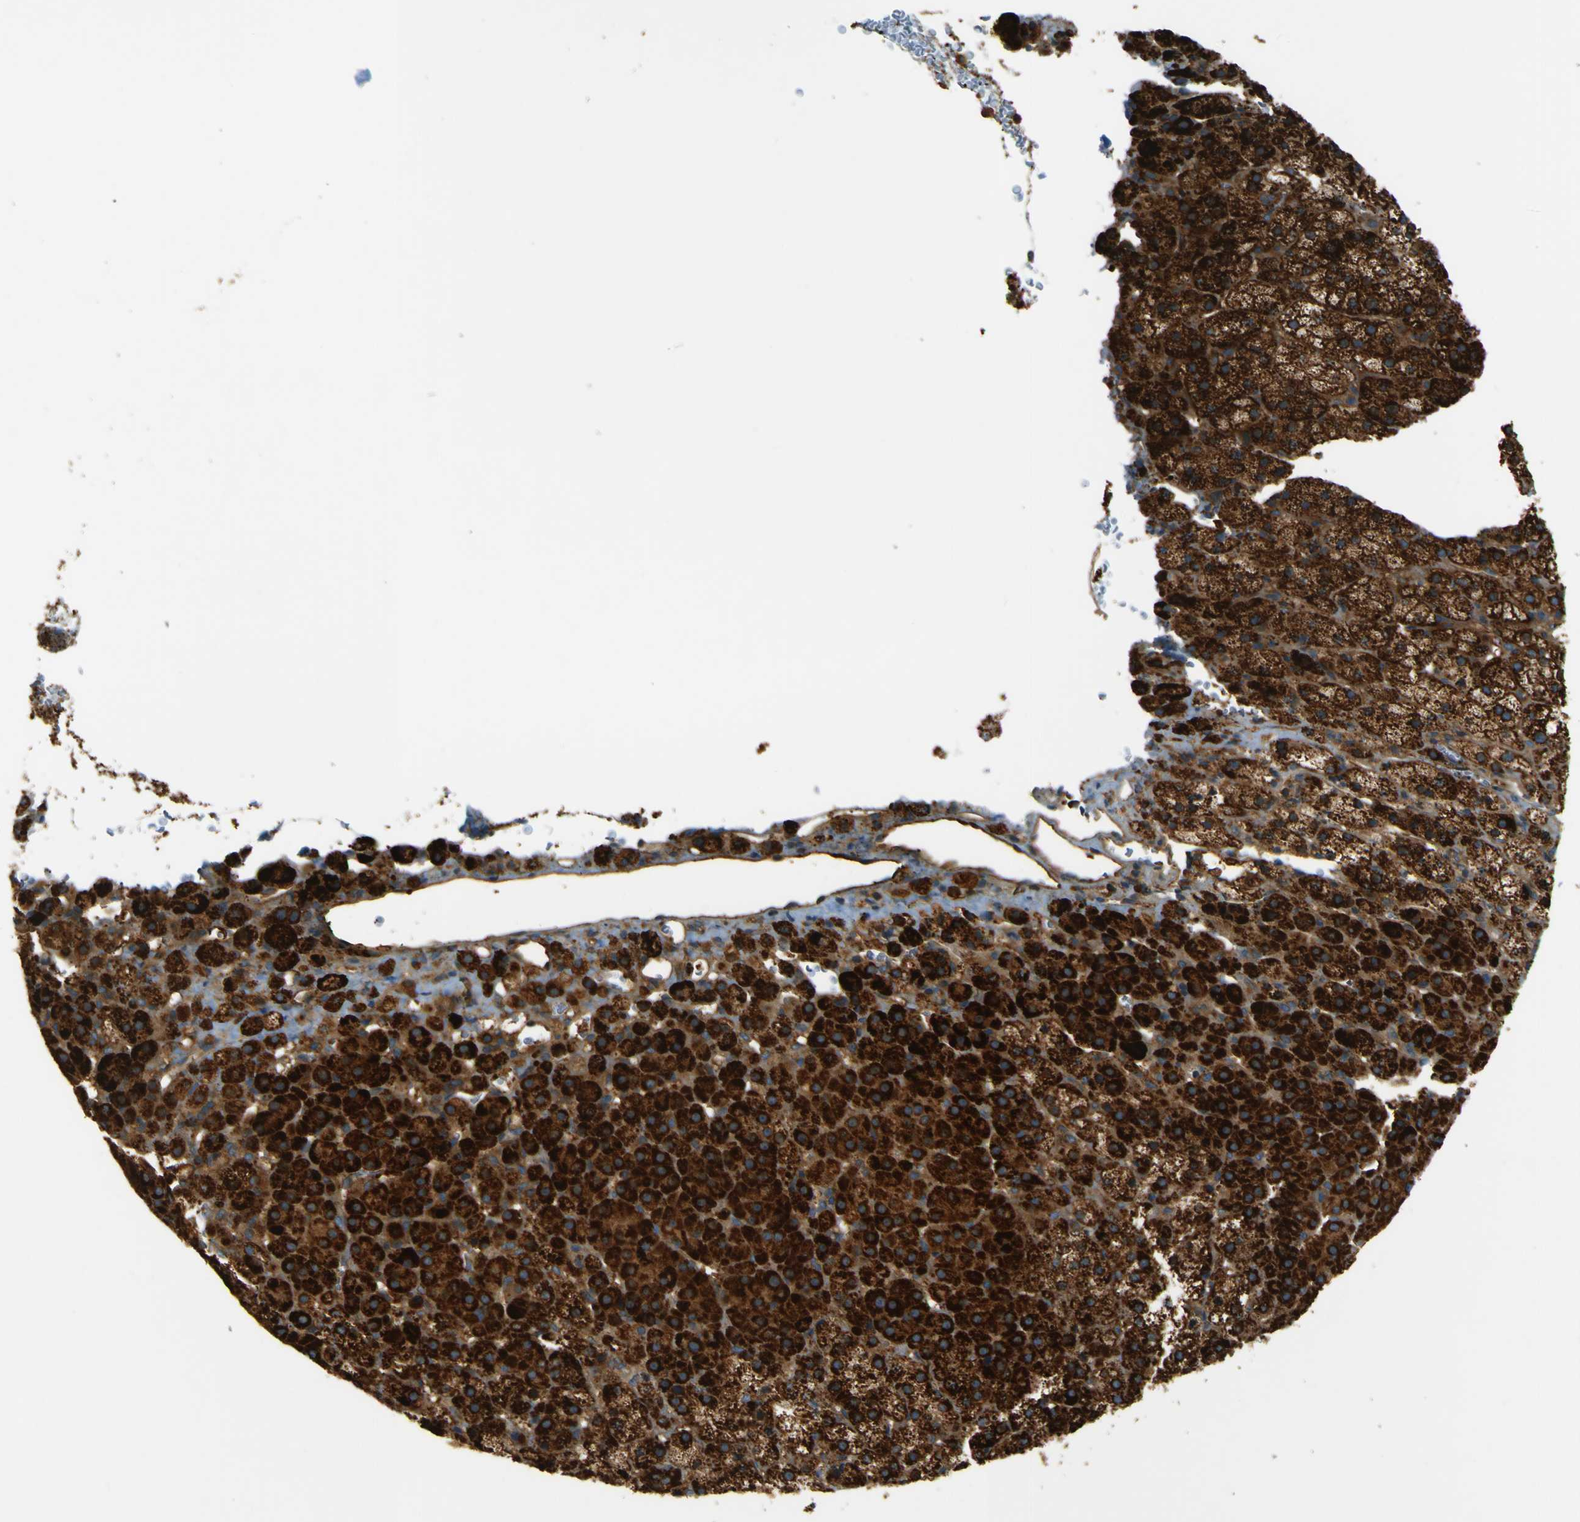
{"staining": {"intensity": "strong", "quantity": ">75%", "location": "cytoplasmic/membranous"}, "tissue": "adrenal gland", "cell_type": "Glandular cells", "image_type": "normal", "snomed": [{"axis": "morphology", "description": "Normal tissue, NOS"}, {"axis": "topography", "description": "Adrenal gland"}], "caption": "Immunohistochemical staining of unremarkable adrenal gland displays >75% levels of strong cytoplasmic/membranous protein expression in about >75% of glandular cells.", "gene": "DNAJC5", "patient": {"sex": "female", "age": 57}}